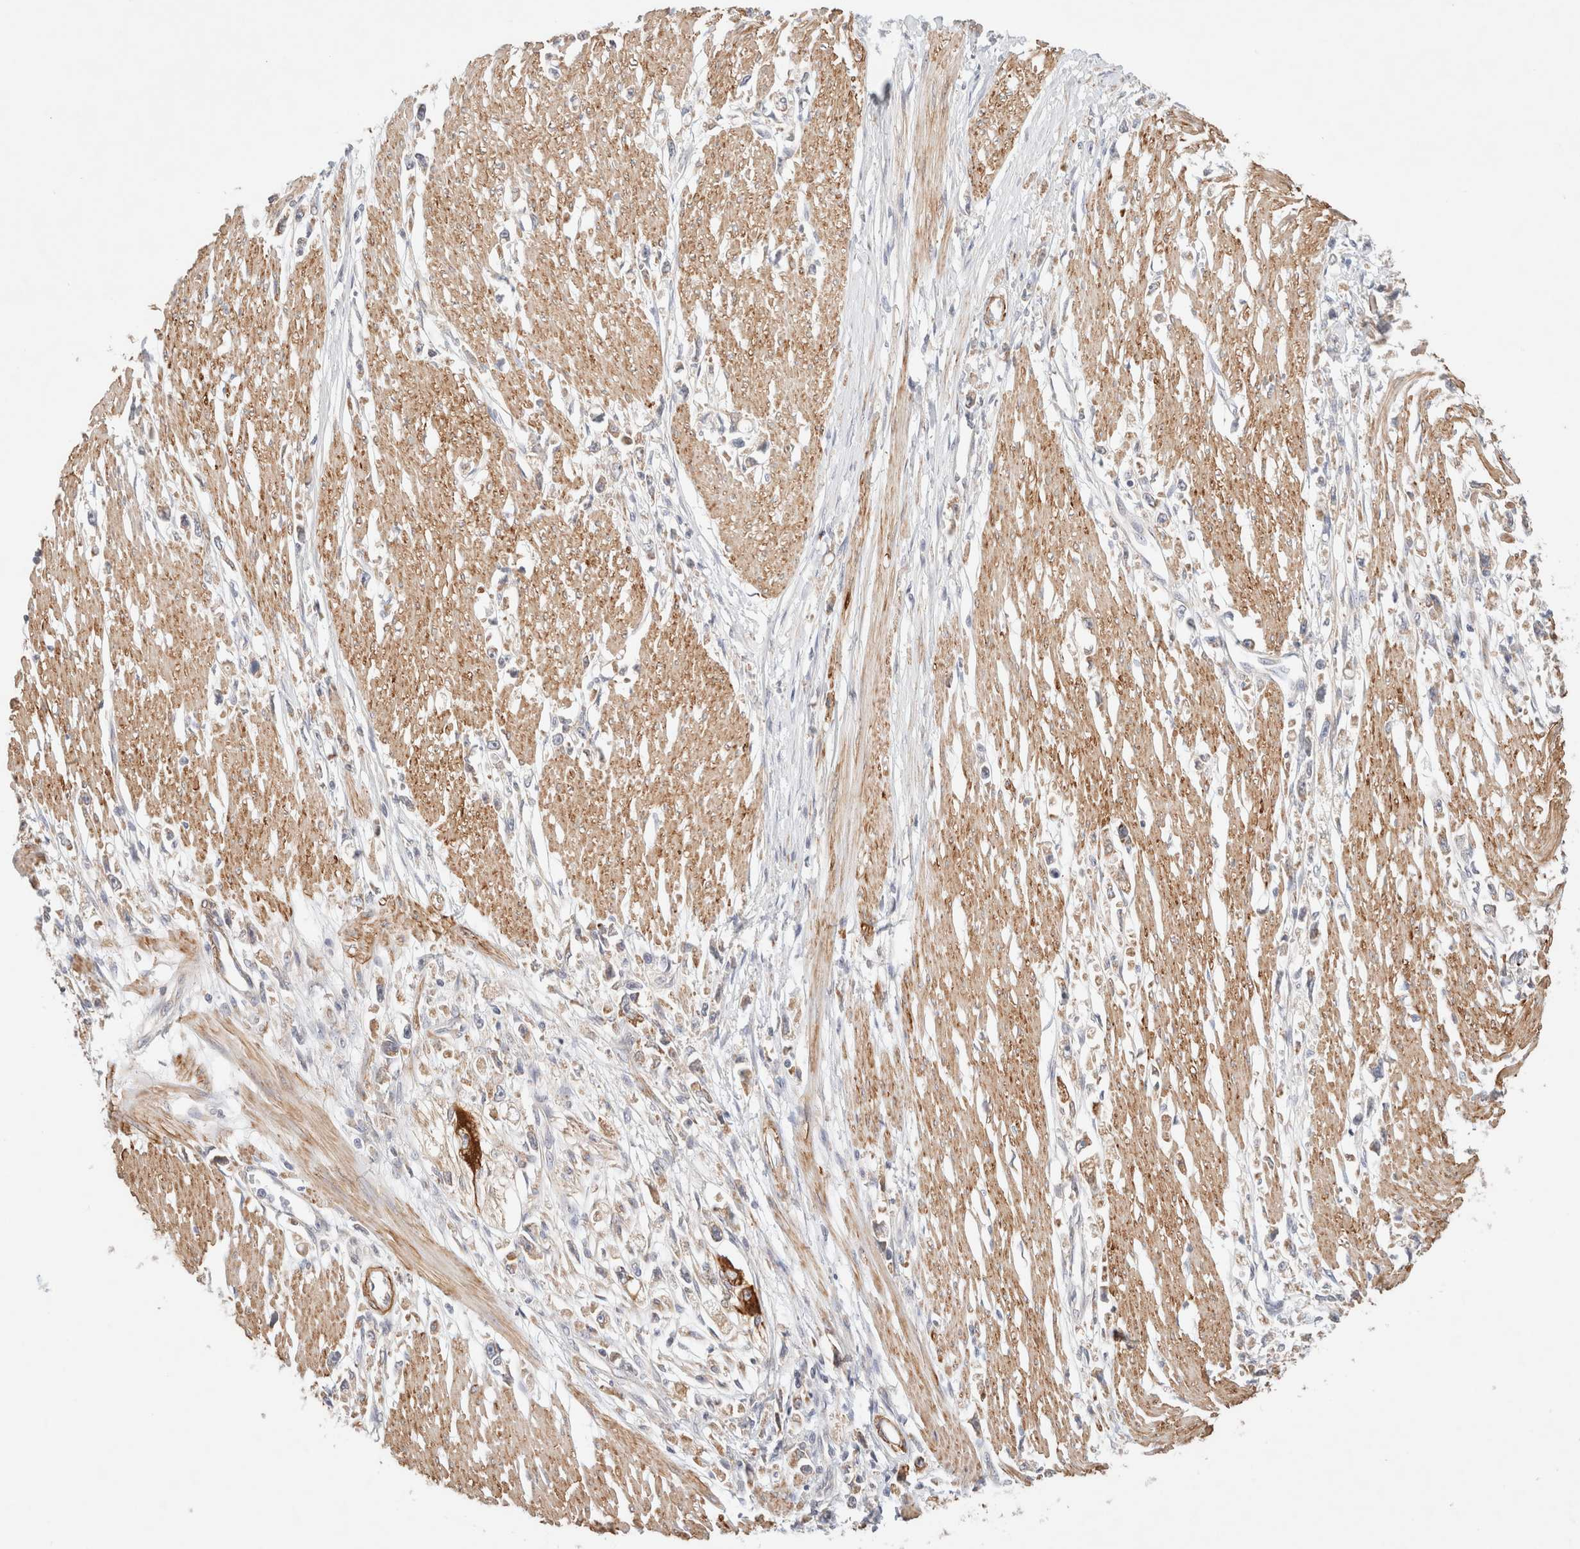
{"staining": {"intensity": "weak", "quantity": ">75%", "location": "cytoplasmic/membranous"}, "tissue": "stomach cancer", "cell_type": "Tumor cells", "image_type": "cancer", "snomed": [{"axis": "morphology", "description": "Adenocarcinoma, NOS"}, {"axis": "topography", "description": "Stomach"}], "caption": "Weak cytoplasmic/membranous expression is present in approximately >75% of tumor cells in adenocarcinoma (stomach). (DAB (3,3'-diaminobenzidine) = brown stain, brightfield microscopy at high magnification).", "gene": "RRP15", "patient": {"sex": "female", "age": 59}}